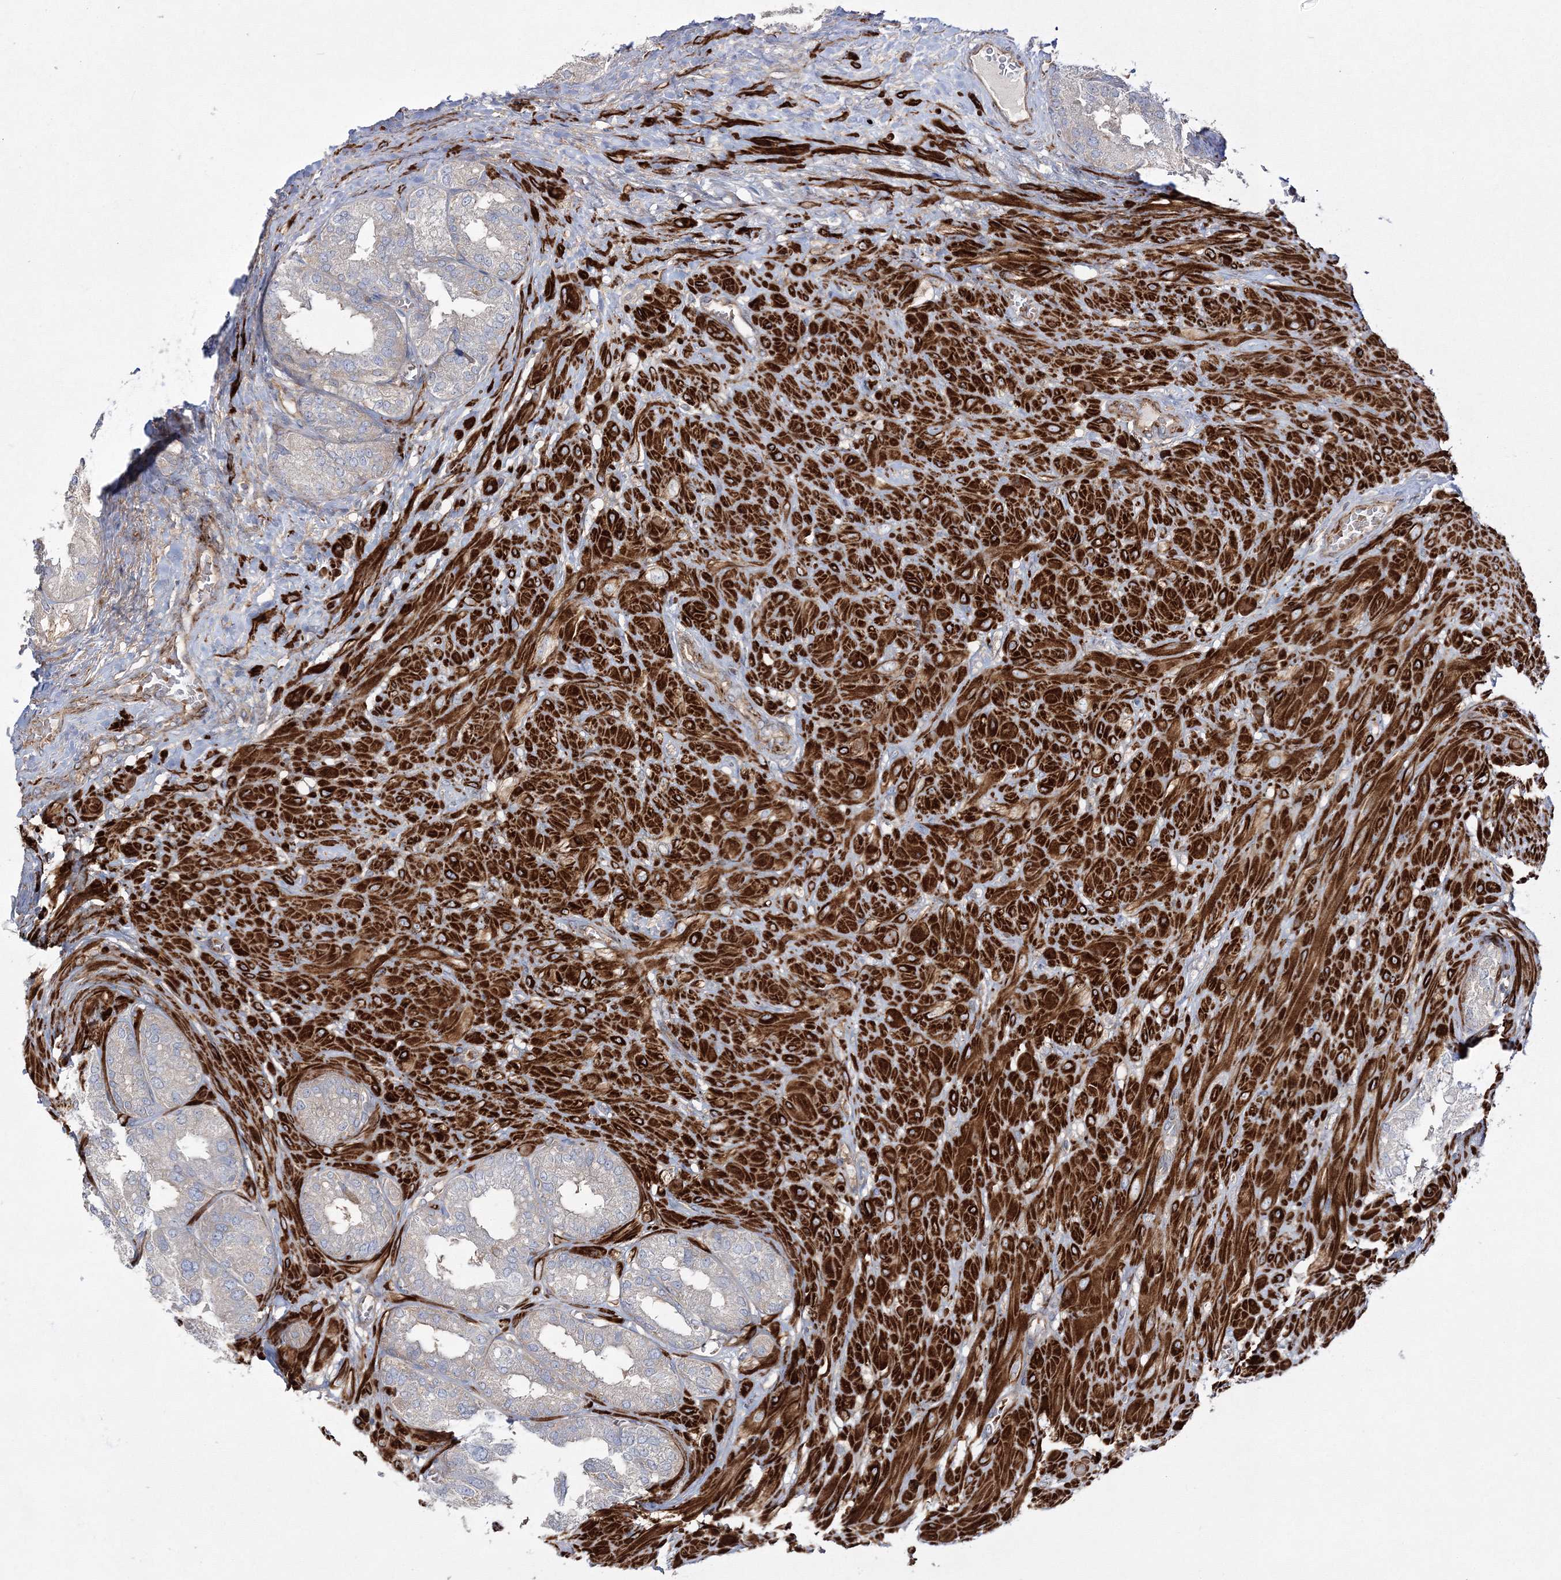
{"staining": {"intensity": "negative", "quantity": "none", "location": "none"}, "tissue": "seminal vesicle", "cell_type": "Glandular cells", "image_type": "normal", "snomed": [{"axis": "morphology", "description": "Normal tissue, NOS"}, {"axis": "topography", "description": "Prostate"}, {"axis": "topography", "description": "Seminal veicle"}], "caption": "A high-resolution histopathology image shows immunohistochemistry (IHC) staining of normal seminal vesicle, which displays no significant expression in glandular cells.", "gene": "ZSWIM6", "patient": {"sex": "male", "age": 51}}